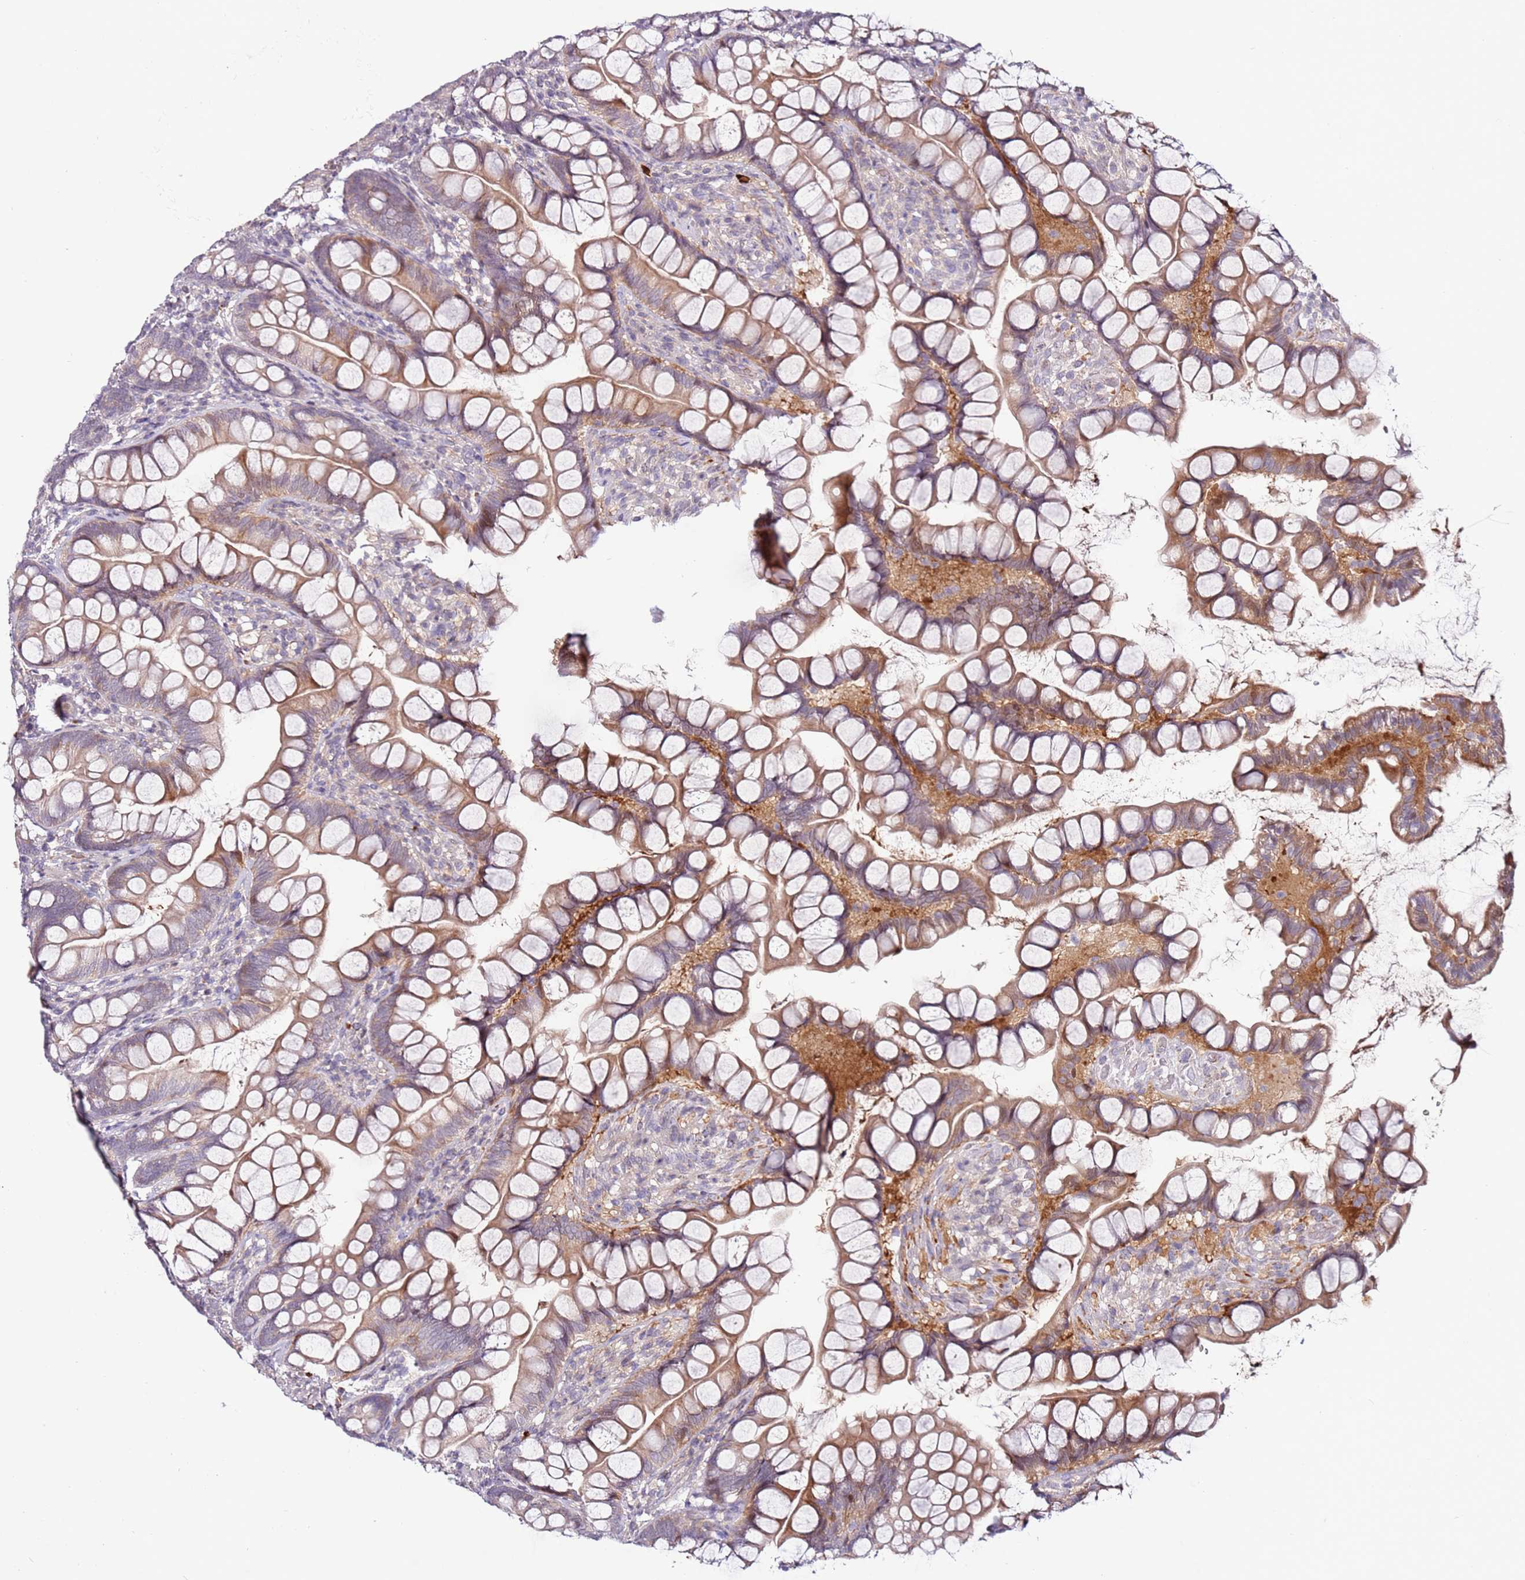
{"staining": {"intensity": "weak", "quantity": "25%-75%", "location": "cytoplasmic/membranous"}, "tissue": "small intestine", "cell_type": "Glandular cells", "image_type": "normal", "snomed": [{"axis": "morphology", "description": "Normal tissue, NOS"}, {"axis": "topography", "description": "Small intestine"}], "caption": "About 25%-75% of glandular cells in unremarkable human small intestine display weak cytoplasmic/membranous protein positivity as visualized by brown immunohistochemical staining.", "gene": "MTG2", "patient": {"sex": "male", "age": 70}}